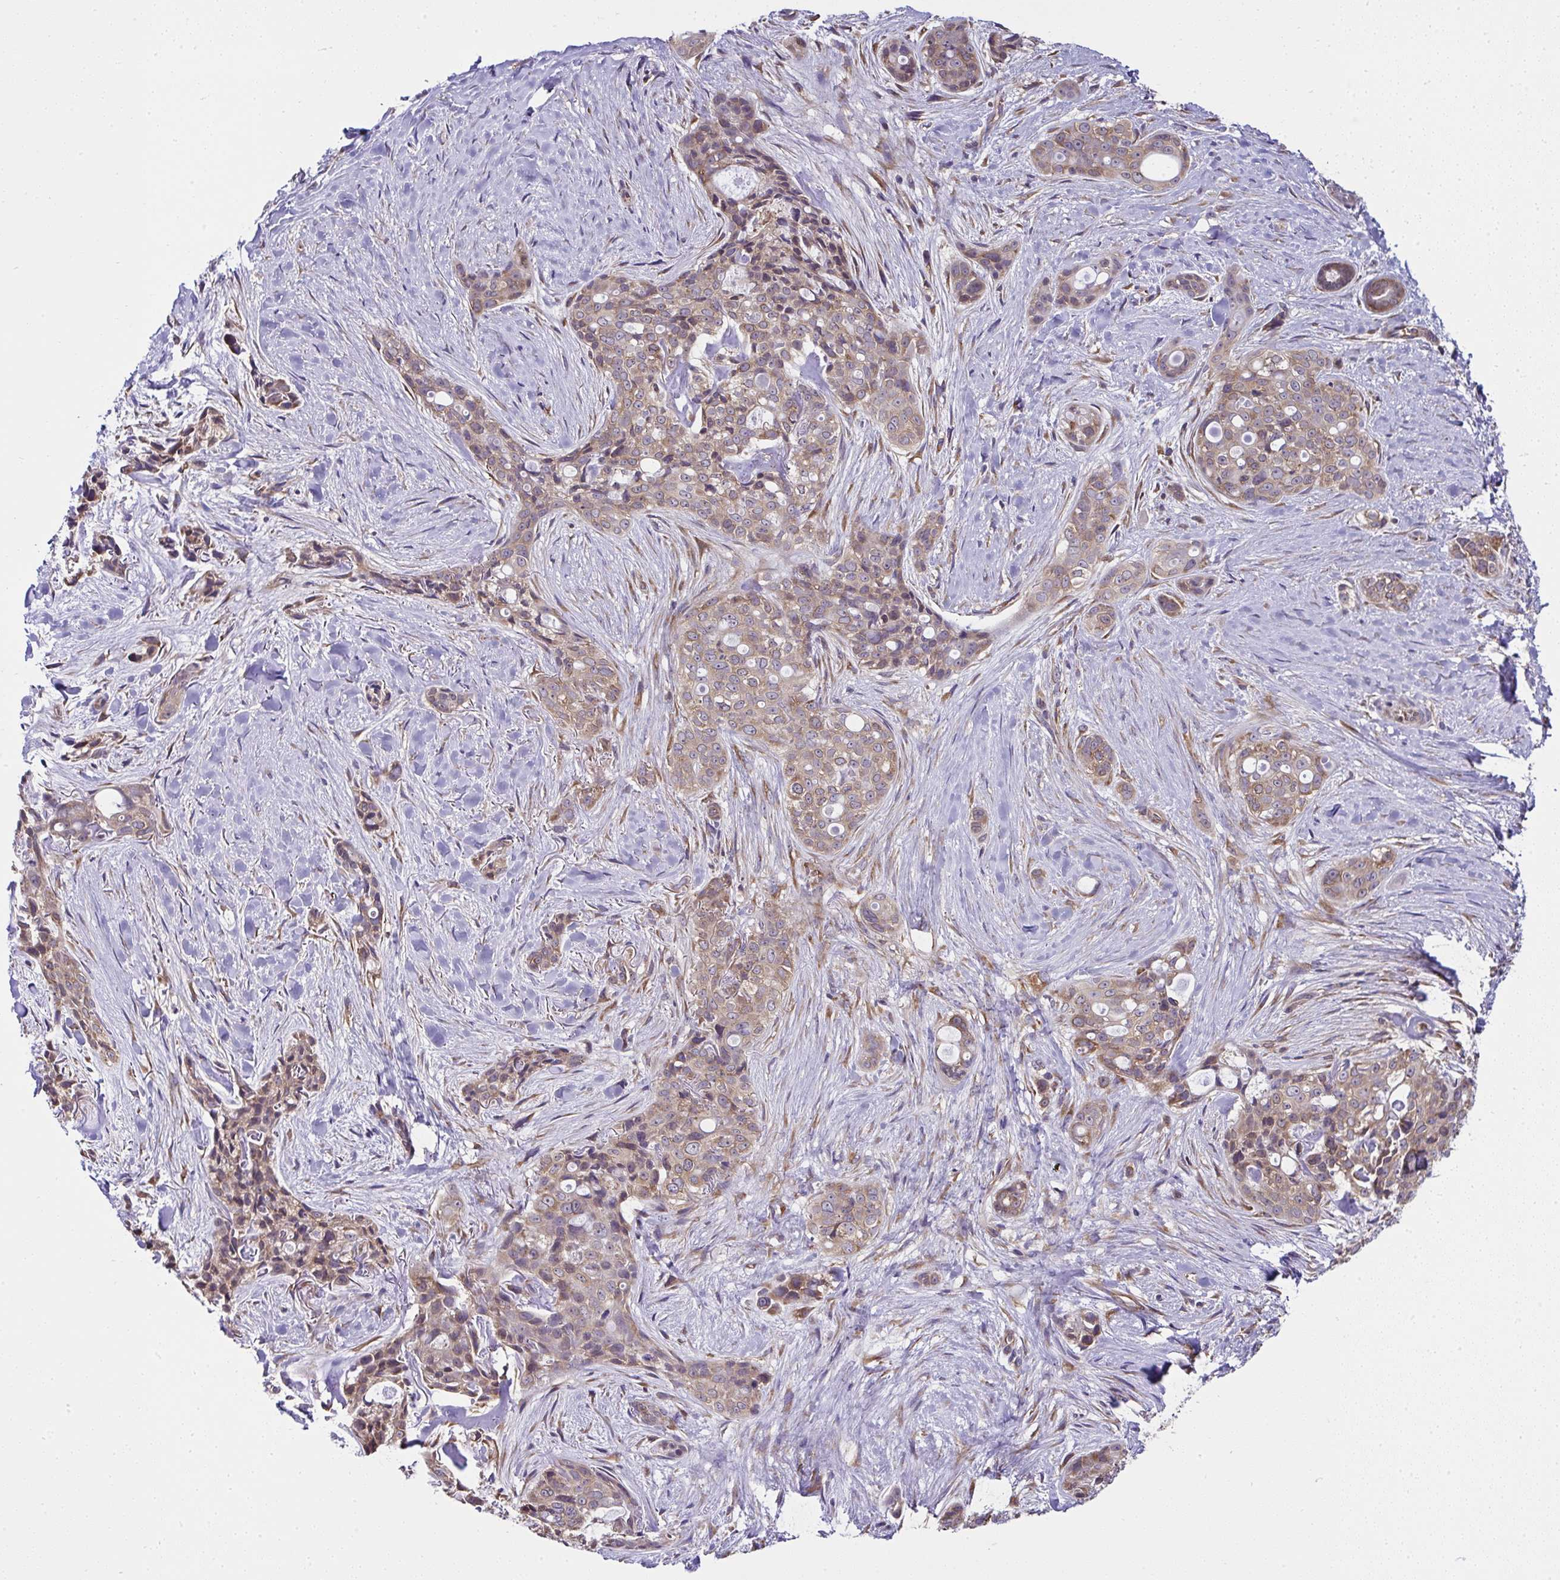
{"staining": {"intensity": "moderate", "quantity": ">75%", "location": "cytoplasmic/membranous"}, "tissue": "skin cancer", "cell_type": "Tumor cells", "image_type": "cancer", "snomed": [{"axis": "morphology", "description": "Basal cell carcinoma"}, {"axis": "topography", "description": "Skin"}], "caption": "Human skin cancer (basal cell carcinoma) stained for a protein (brown) reveals moderate cytoplasmic/membranous positive positivity in approximately >75% of tumor cells.", "gene": "RPS7", "patient": {"sex": "female", "age": 79}}